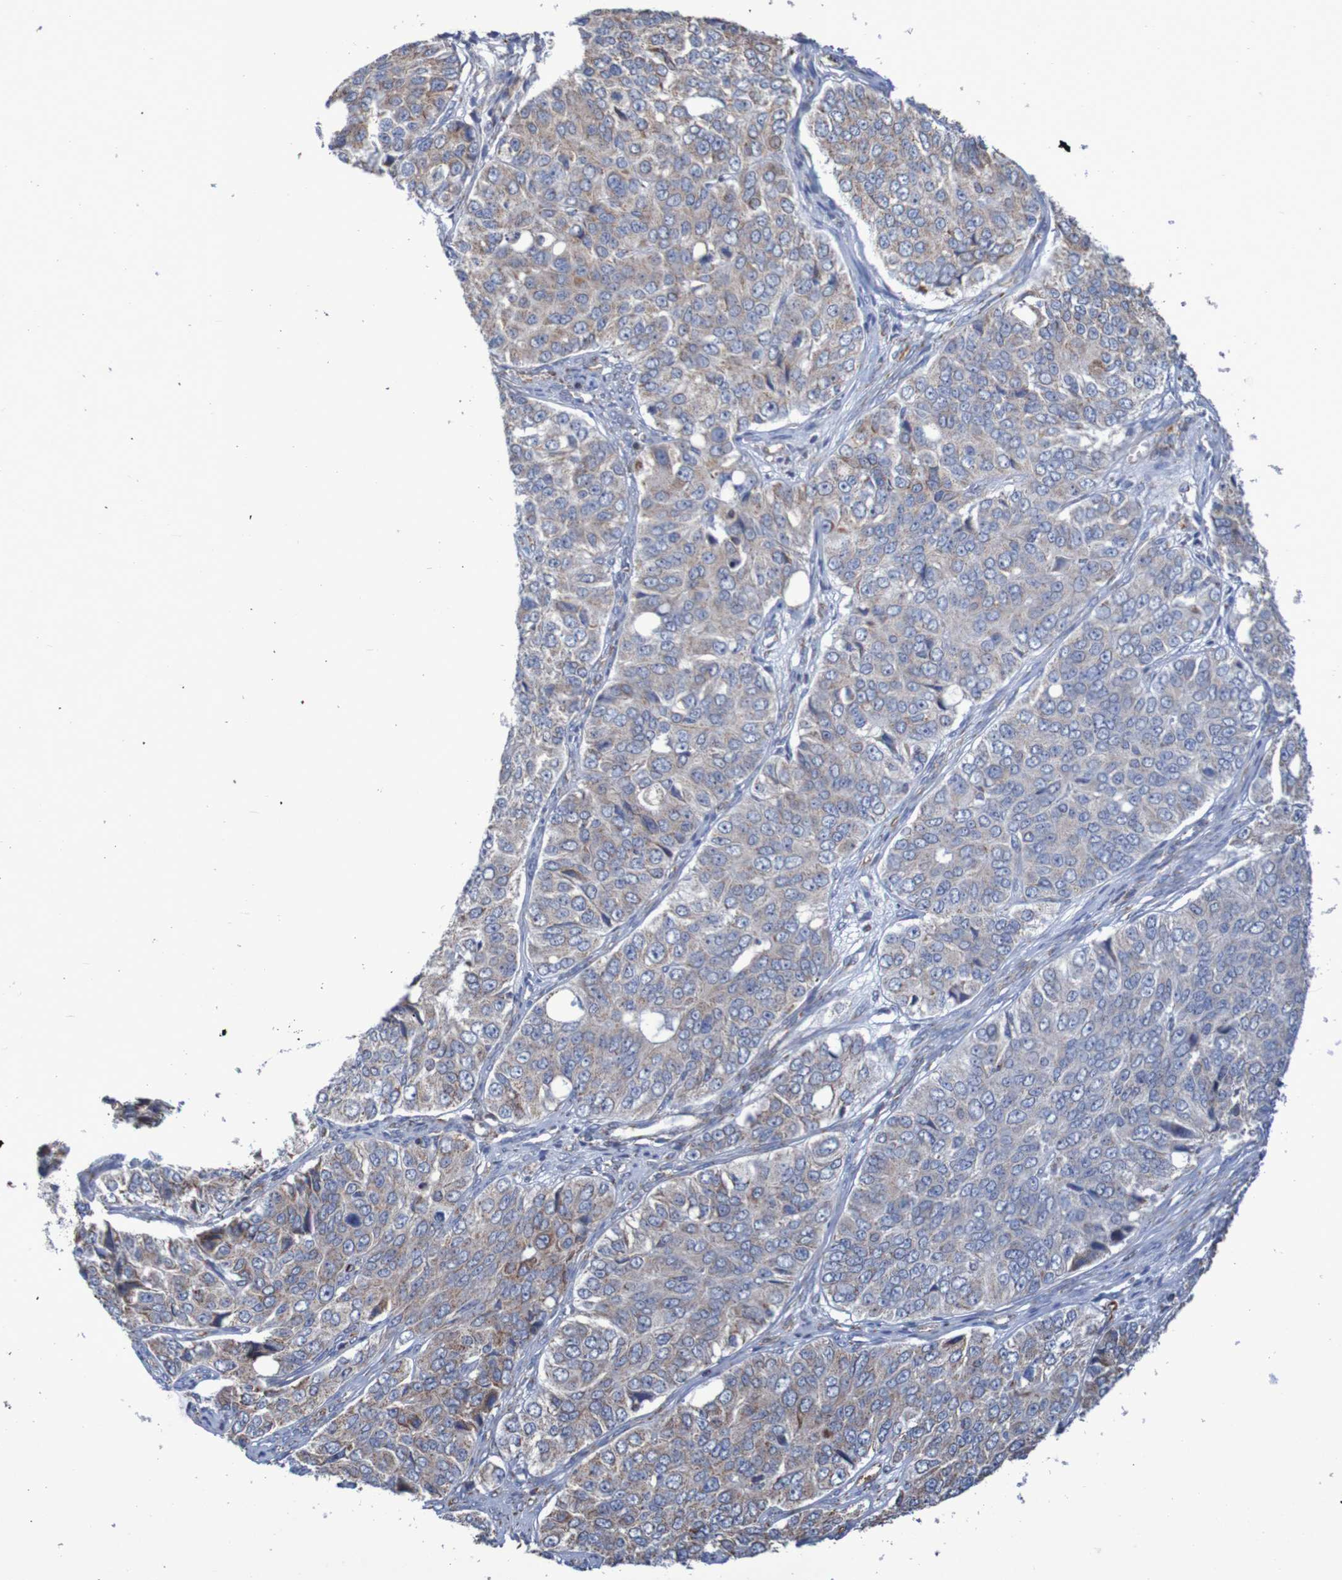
{"staining": {"intensity": "moderate", "quantity": ">75%", "location": "cytoplasmic/membranous"}, "tissue": "ovarian cancer", "cell_type": "Tumor cells", "image_type": "cancer", "snomed": [{"axis": "morphology", "description": "Carcinoma, endometroid"}, {"axis": "topography", "description": "Ovary"}], "caption": "Moderate cytoplasmic/membranous positivity for a protein is seen in about >75% of tumor cells of ovarian cancer (endometroid carcinoma) using immunohistochemistry.", "gene": "MMEL1", "patient": {"sex": "female", "age": 51}}